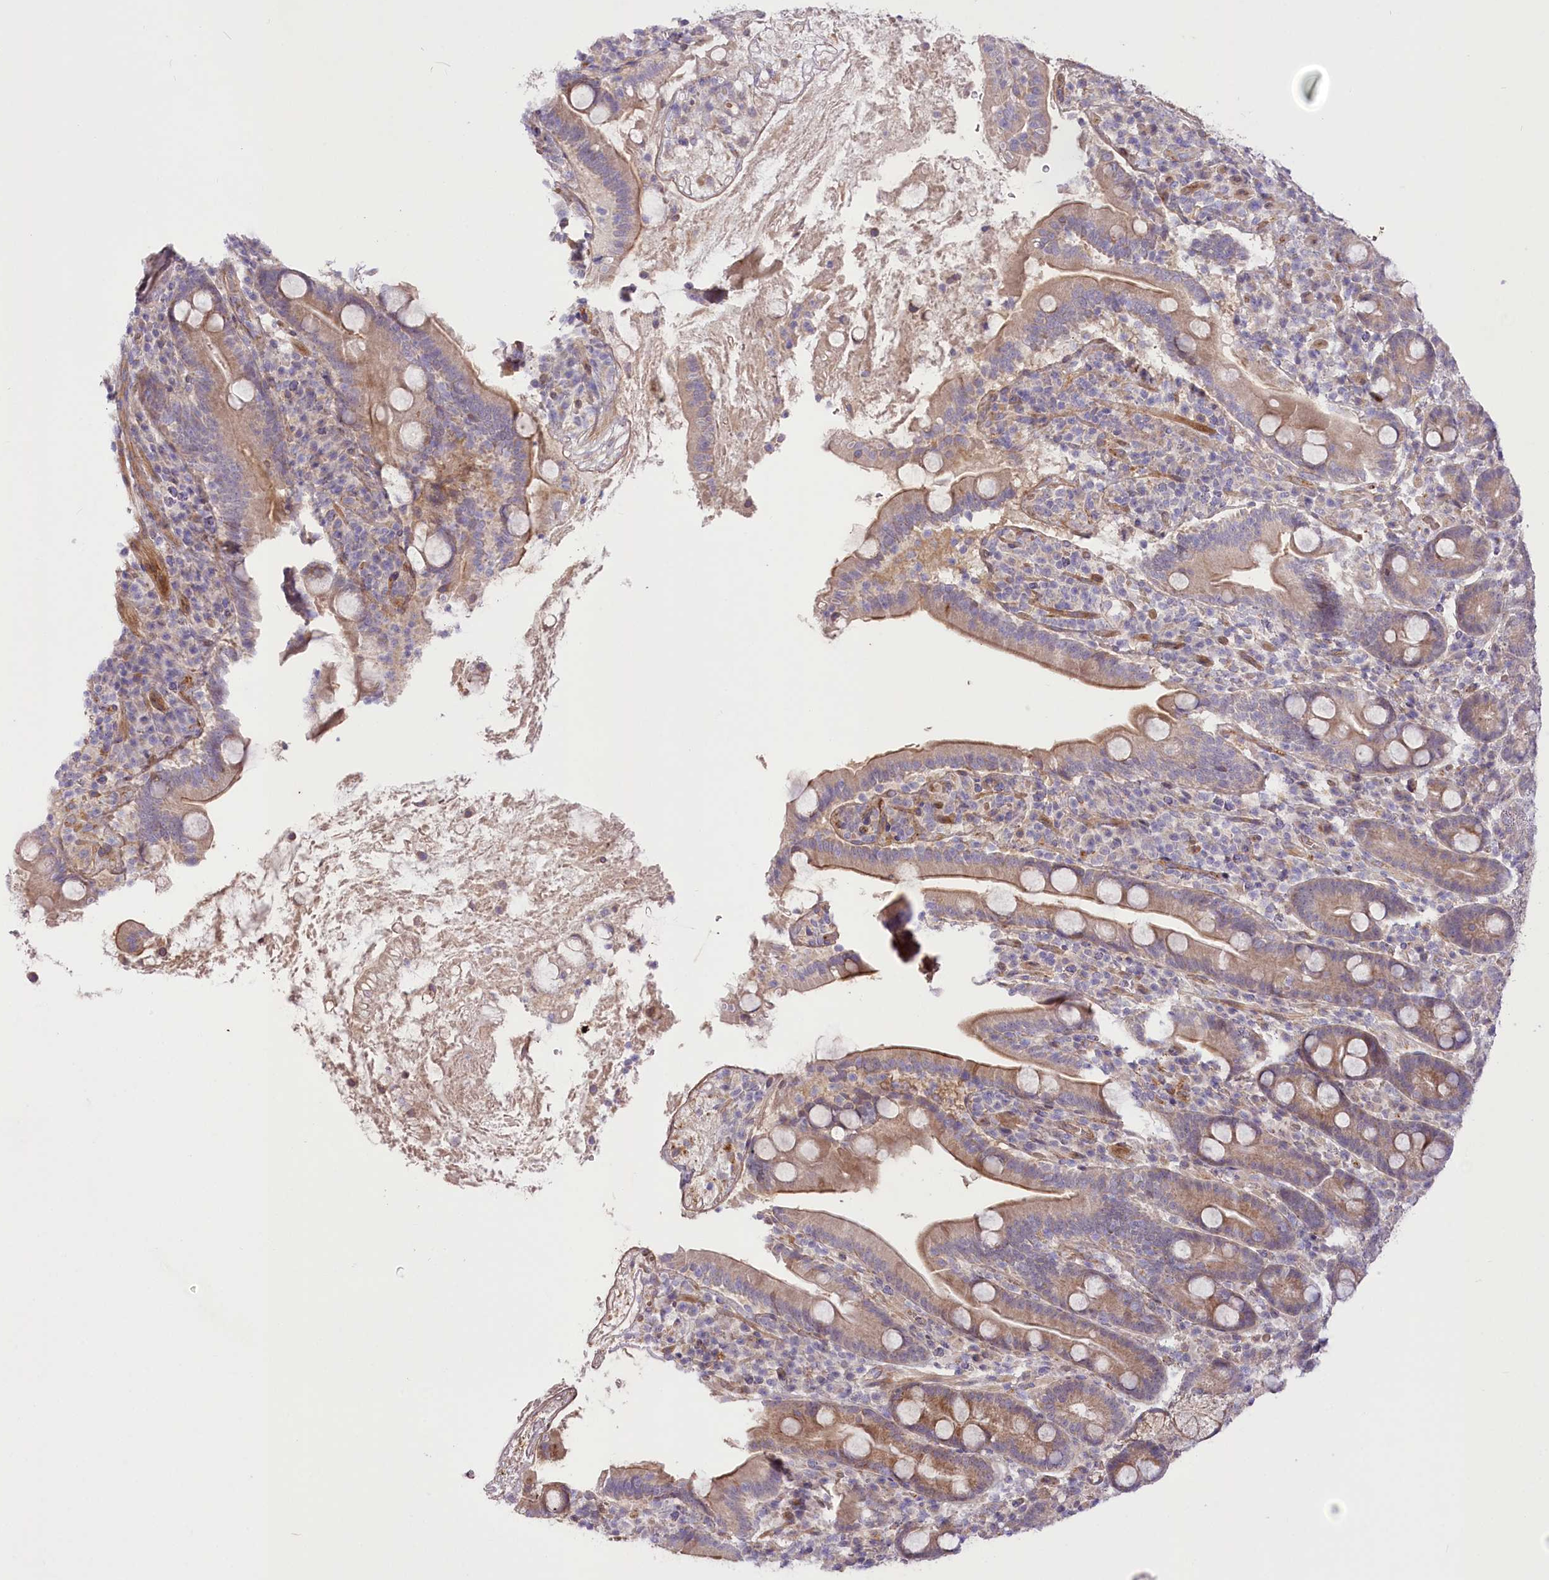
{"staining": {"intensity": "moderate", "quantity": ">75%", "location": "cytoplasmic/membranous"}, "tissue": "duodenum", "cell_type": "Glandular cells", "image_type": "normal", "snomed": [{"axis": "morphology", "description": "Normal tissue, NOS"}, {"axis": "topography", "description": "Duodenum"}], "caption": "Moderate cytoplasmic/membranous positivity for a protein is appreciated in about >75% of glandular cells of benign duodenum using immunohistochemistry.", "gene": "TRUB1", "patient": {"sex": "male", "age": 35}}